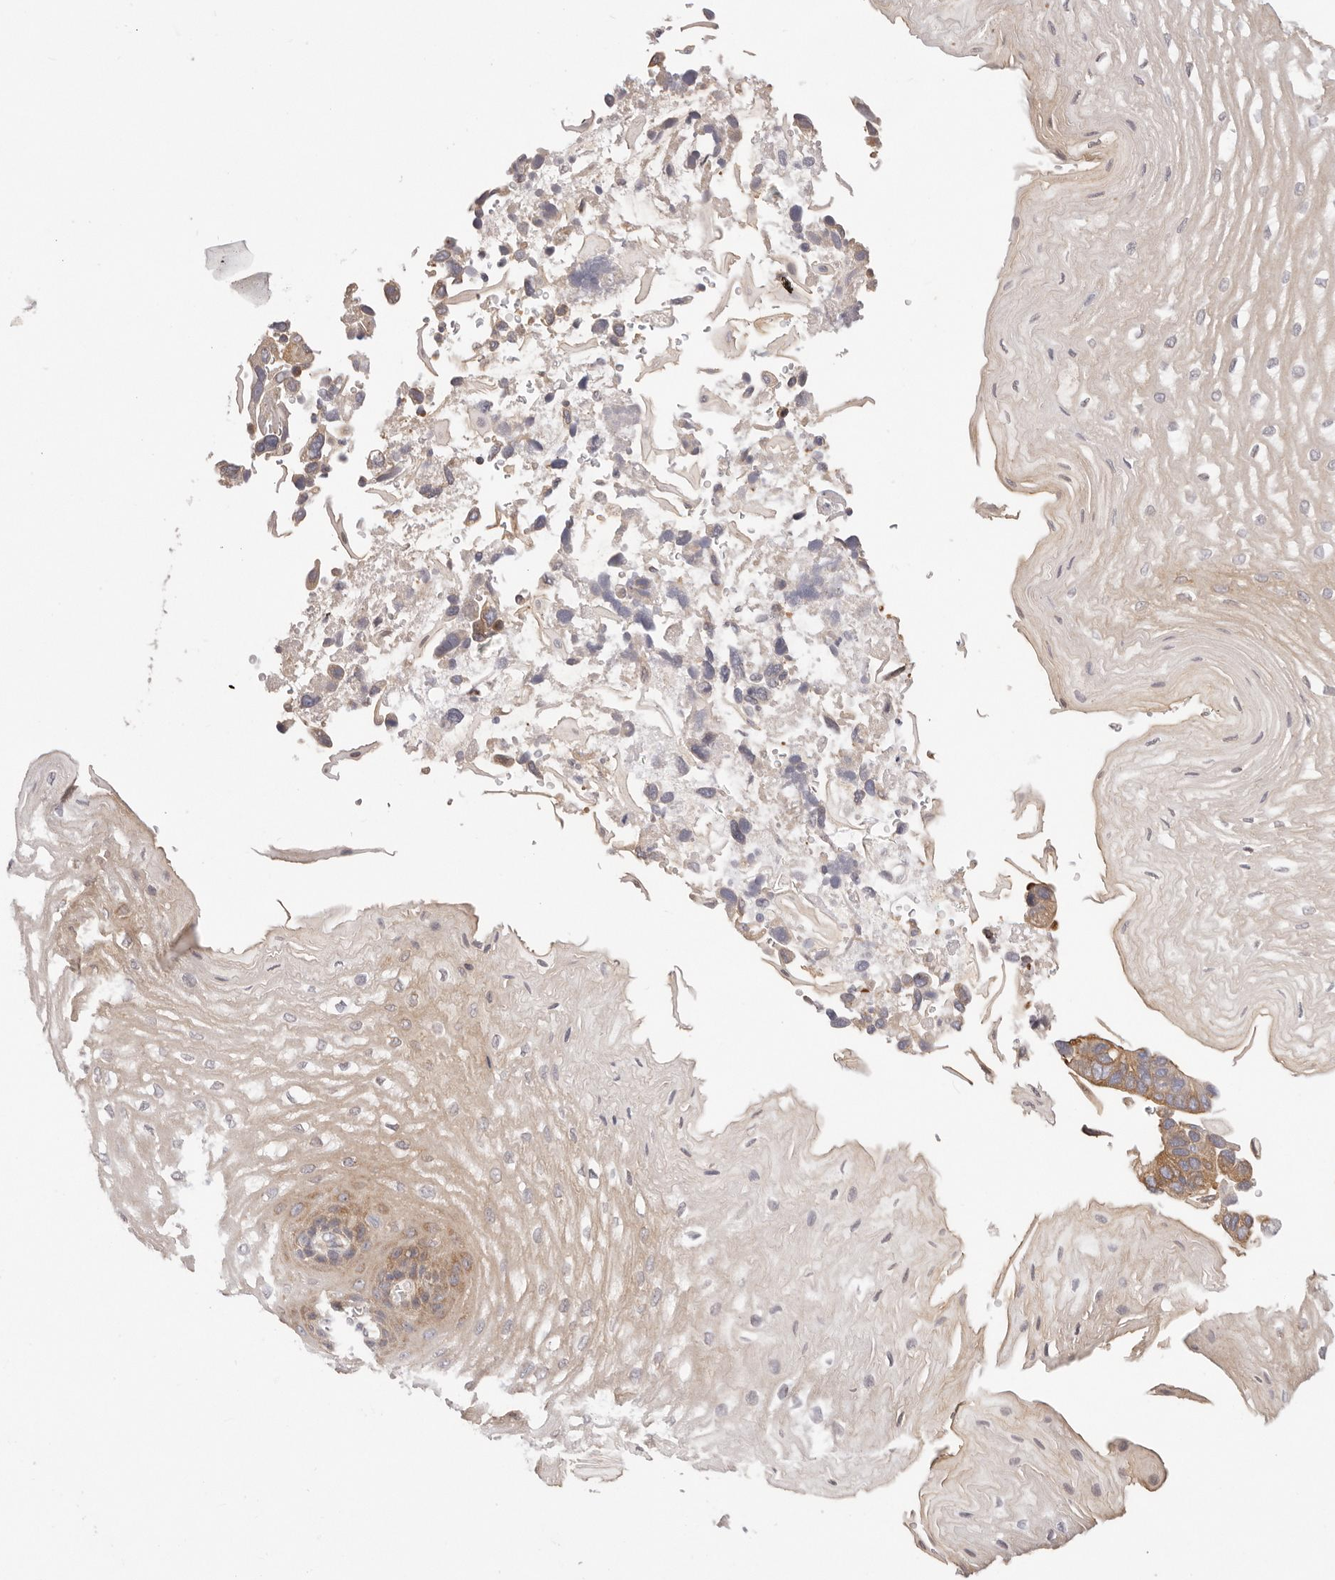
{"staining": {"intensity": "moderate", "quantity": "25%-75%", "location": "cytoplasmic/membranous"}, "tissue": "esophagus", "cell_type": "Squamous epithelial cells", "image_type": "normal", "snomed": [{"axis": "morphology", "description": "Normal tissue, NOS"}, {"axis": "topography", "description": "Esophagus"}], "caption": "Moderate cytoplasmic/membranous positivity is identified in approximately 25%-75% of squamous epithelial cells in normal esophagus.", "gene": "KCMF1", "patient": {"sex": "male", "age": 54}}